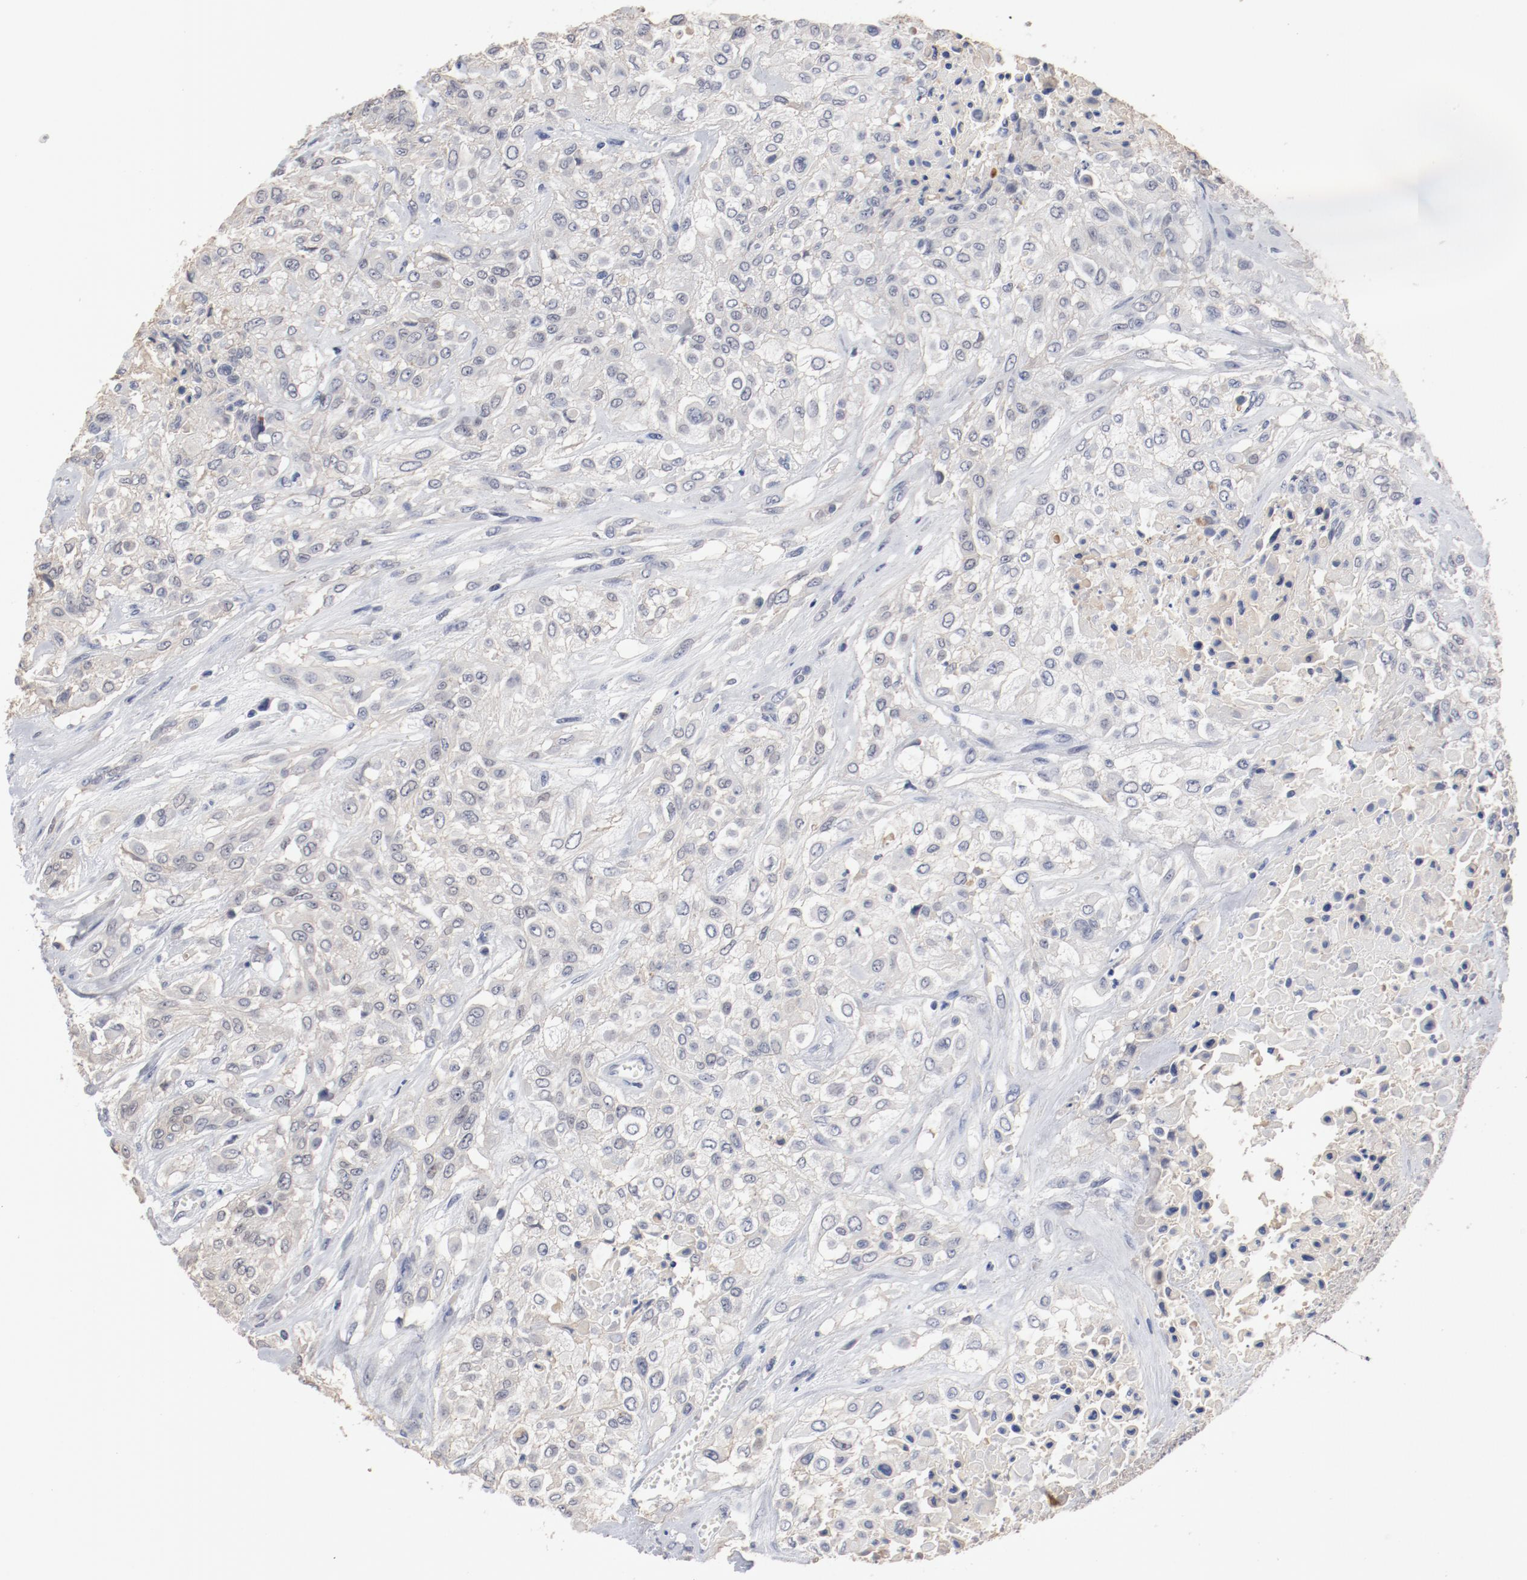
{"staining": {"intensity": "negative", "quantity": "none", "location": "none"}, "tissue": "urothelial cancer", "cell_type": "Tumor cells", "image_type": "cancer", "snomed": [{"axis": "morphology", "description": "Urothelial carcinoma, High grade"}, {"axis": "topography", "description": "Urinary bladder"}], "caption": "Immunohistochemistry histopathology image of neoplastic tissue: human urothelial cancer stained with DAB reveals no significant protein positivity in tumor cells.", "gene": "ANKLE2", "patient": {"sex": "male", "age": 57}}